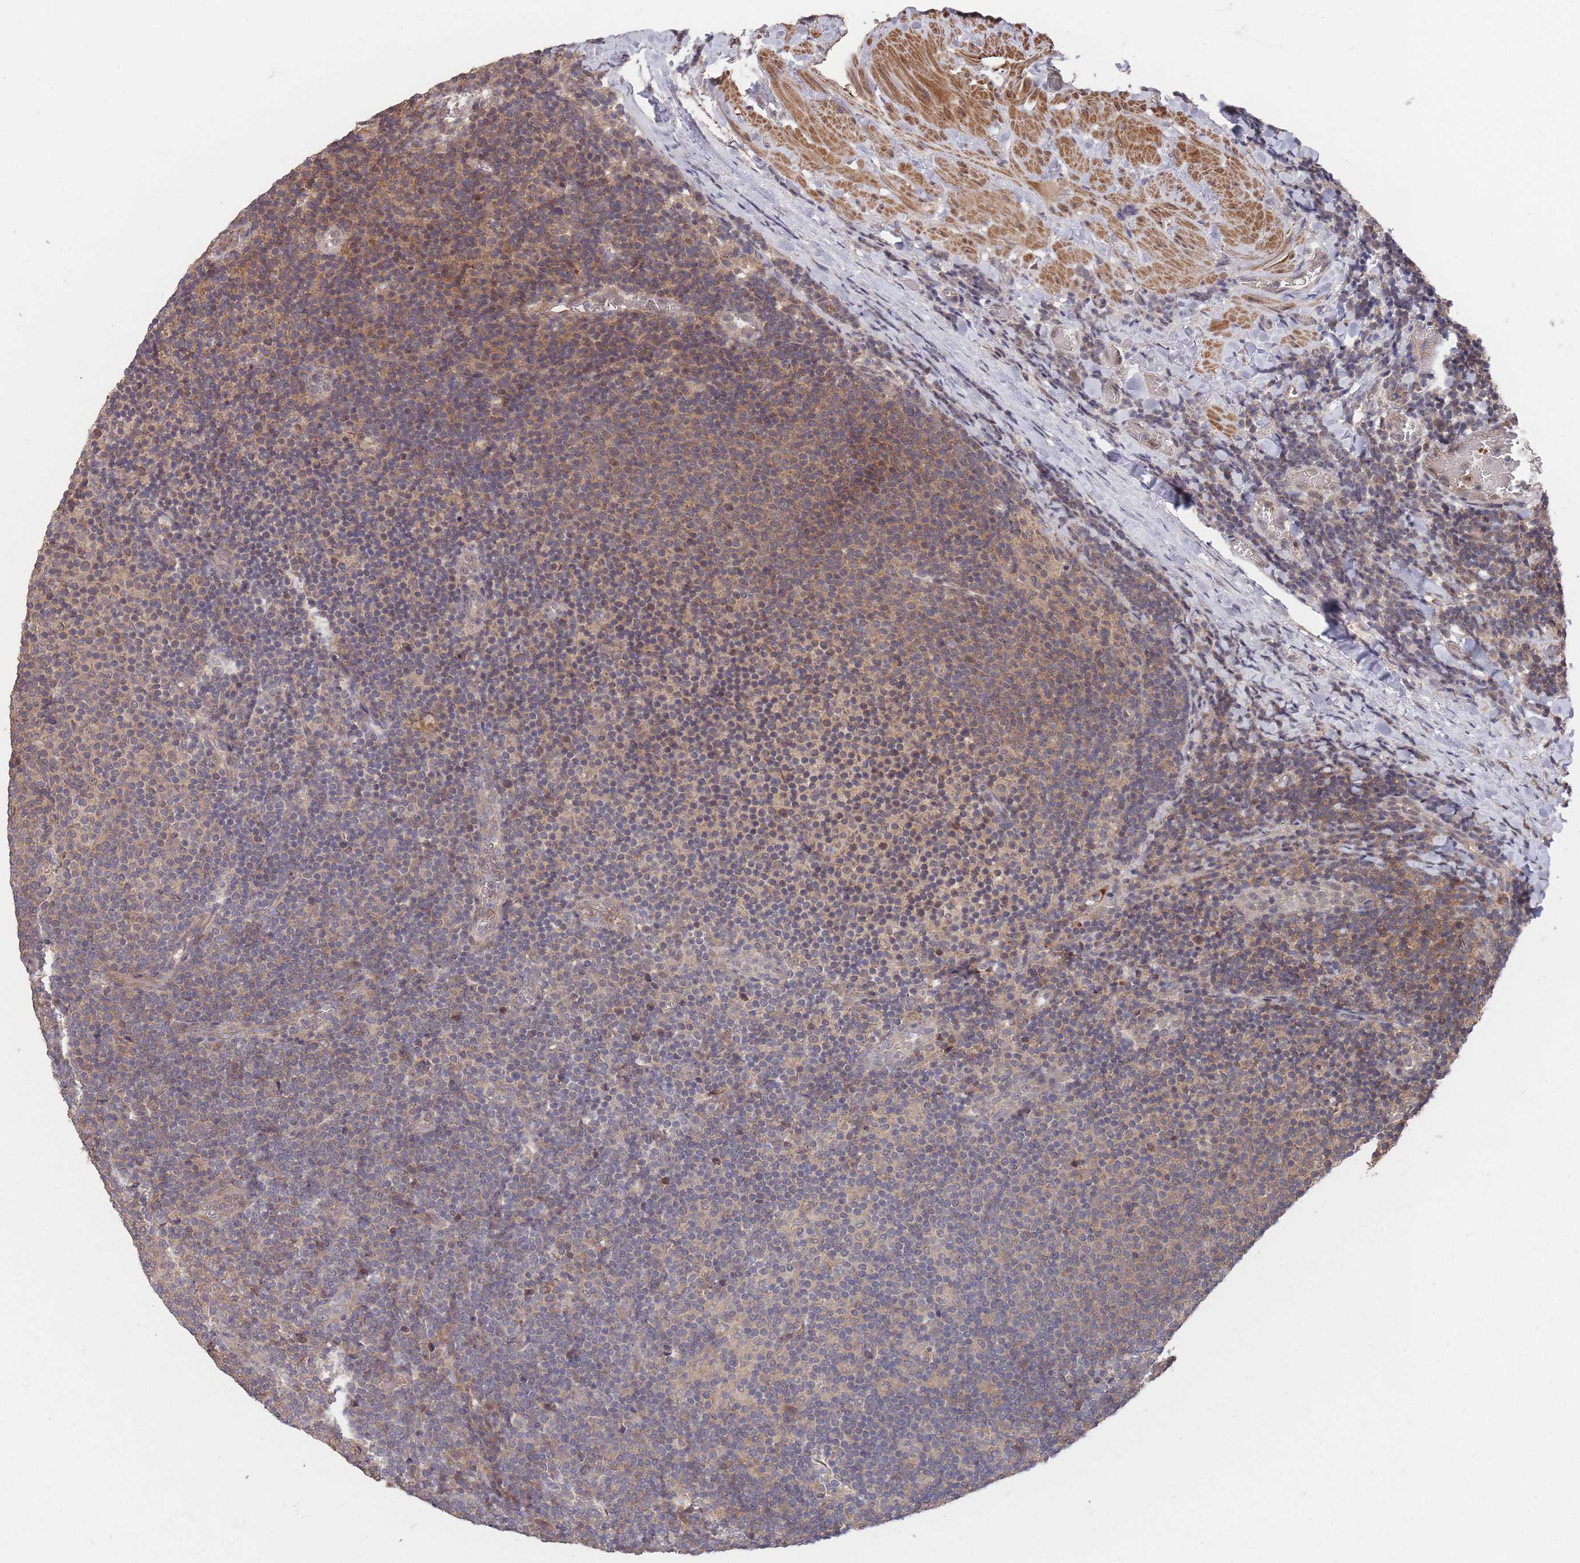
{"staining": {"intensity": "negative", "quantity": "none", "location": "none"}, "tissue": "lymphoma", "cell_type": "Tumor cells", "image_type": "cancer", "snomed": [{"axis": "morphology", "description": "Malignant lymphoma, non-Hodgkin's type, Low grade"}, {"axis": "topography", "description": "Lymph node"}], "caption": "Low-grade malignant lymphoma, non-Hodgkin's type was stained to show a protein in brown. There is no significant staining in tumor cells.", "gene": "SF3B1", "patient": {"sex": "male", "age": 66}}